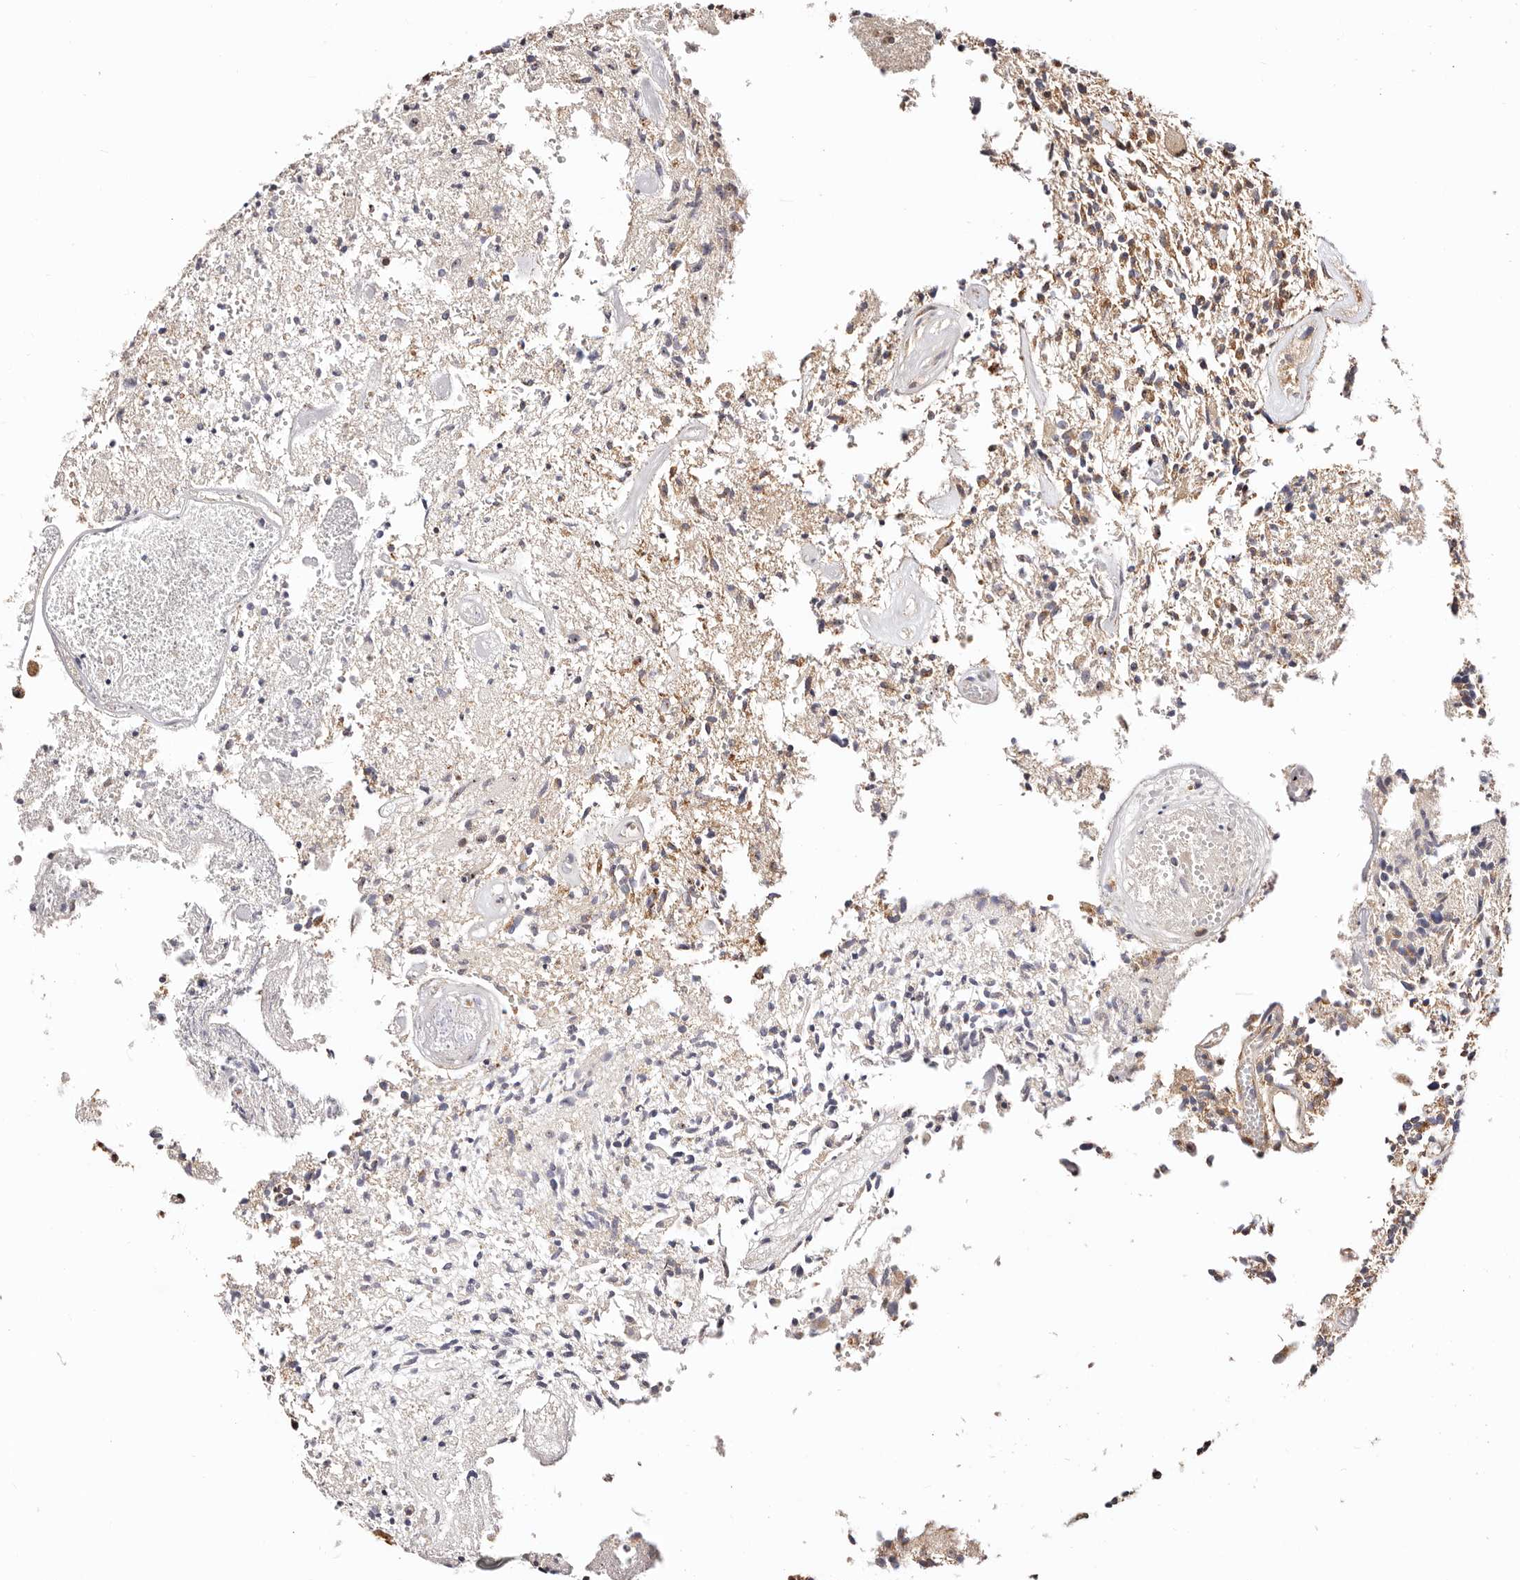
{"staining": {"intensity": "moderate", "quantity": "<25%", "location": "cytoplasmic/membranous"}, "tissue": "glioma", "cell_type": "Tumor cells", "image_type": "cancer", "snomed": [{"axis": "morphology", "description": "Glioma, malignant, High grade"}, {"axis": "topography", "description": "Brain"}], "caption": "IHC of human glioma exhibits low levels of moderate cytoplasmic/membranous positivity in about <25% of tumor cells.", "gene": "MAPK6", "patient": {"sex": "male", "age": 72}}